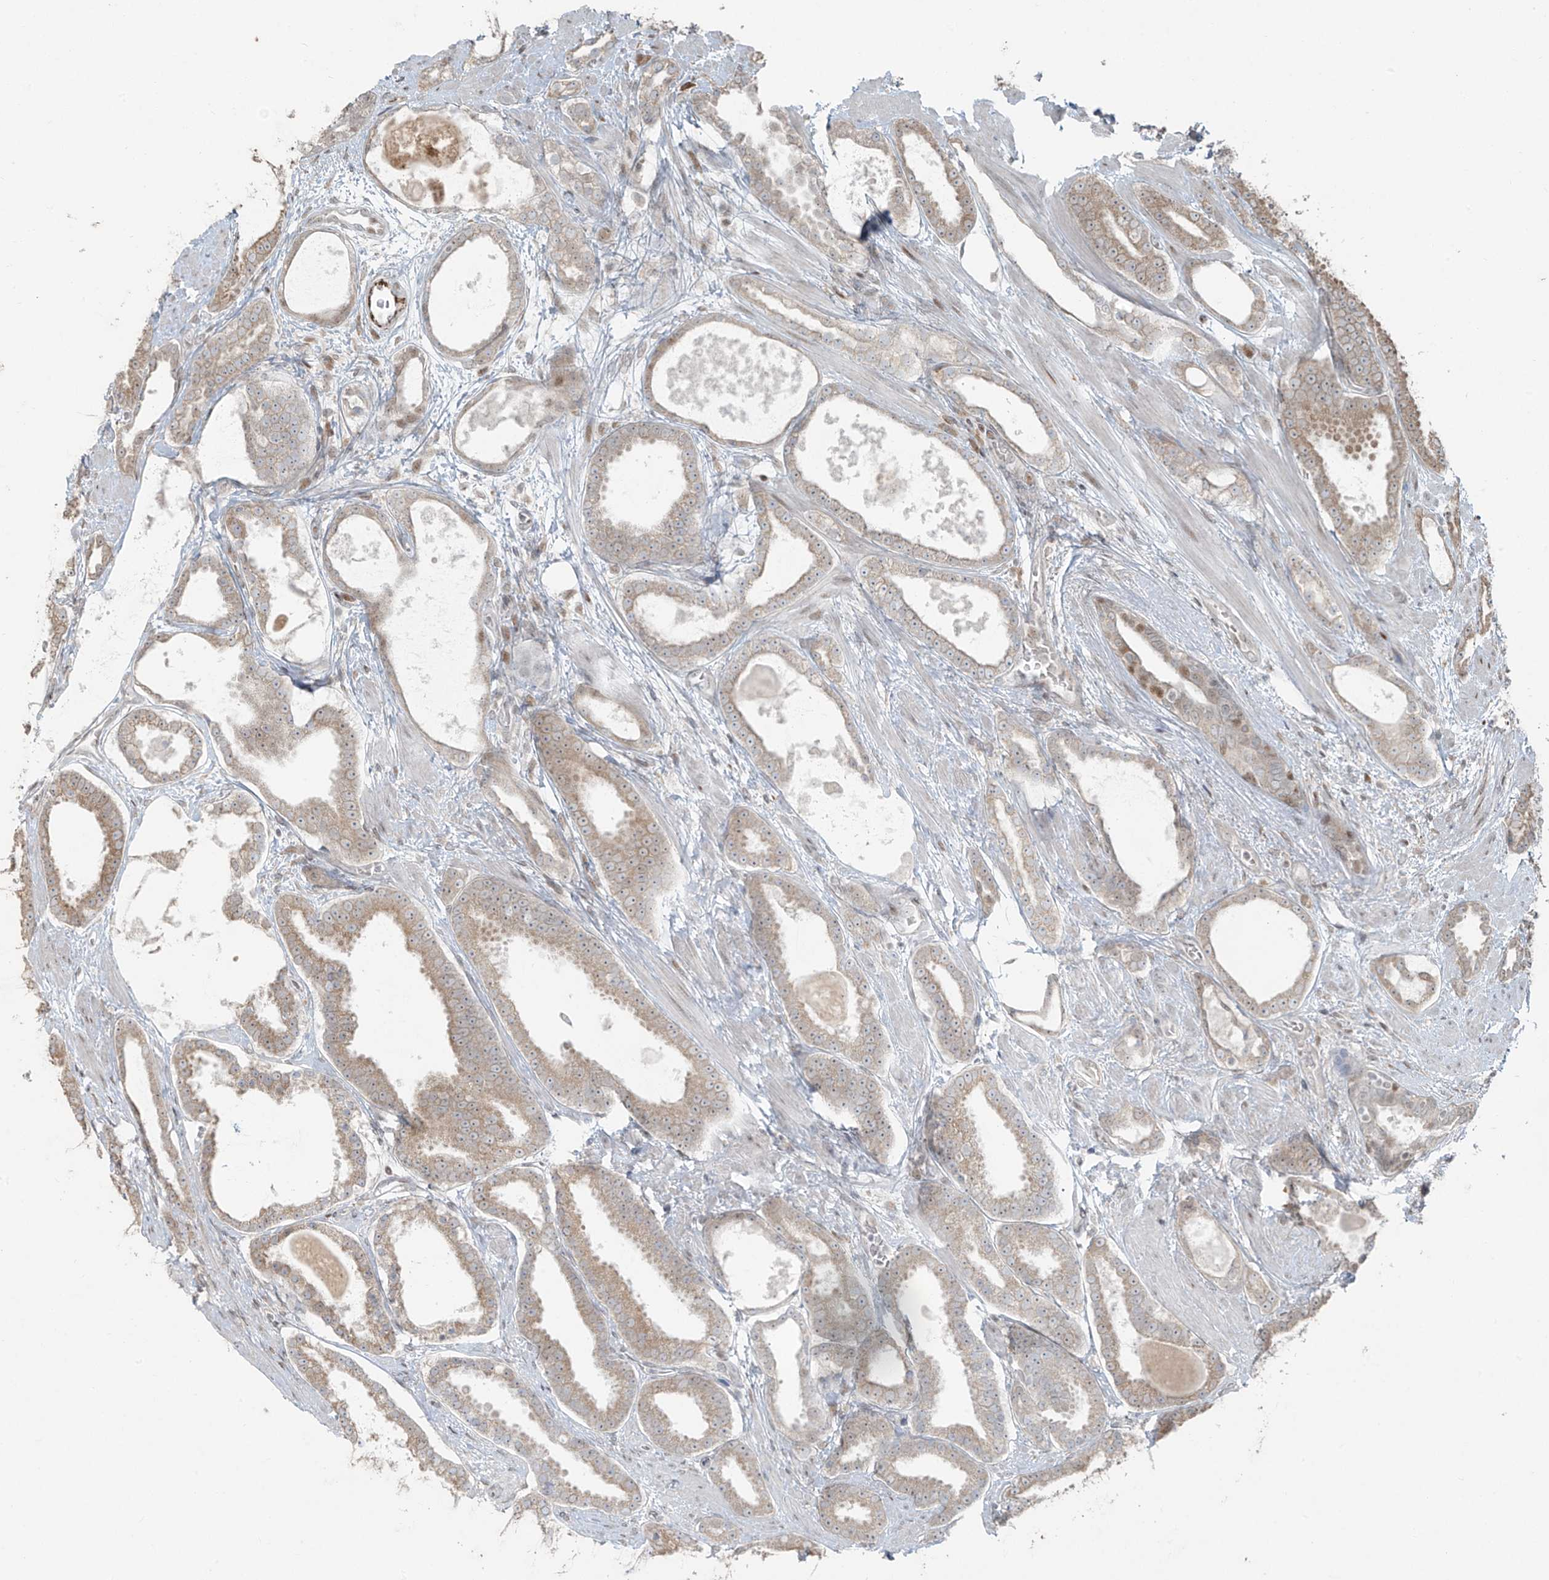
{"staining": {"intensity": "weak", "quantity": "25%-75%", "location": "cytoplasmic/membranous"}, "tissue": "prostate cancer", "cell_type": "Tumor cells", "image_type": "cancer", "snomed": [{"axis": "morphology", "description": "Adenocarcinoma, High grade"}, {"axis": "topography", "description": "Prostate"}], "caption": "A photomicrograph of high-grade adenocarcinoma (prostate) stained for a protein demonstrates weak cytoplasmic/membranous brown staining in tumor cells.", "gene": "TTC22", "patient": {"sex": "male", "age": 60}}